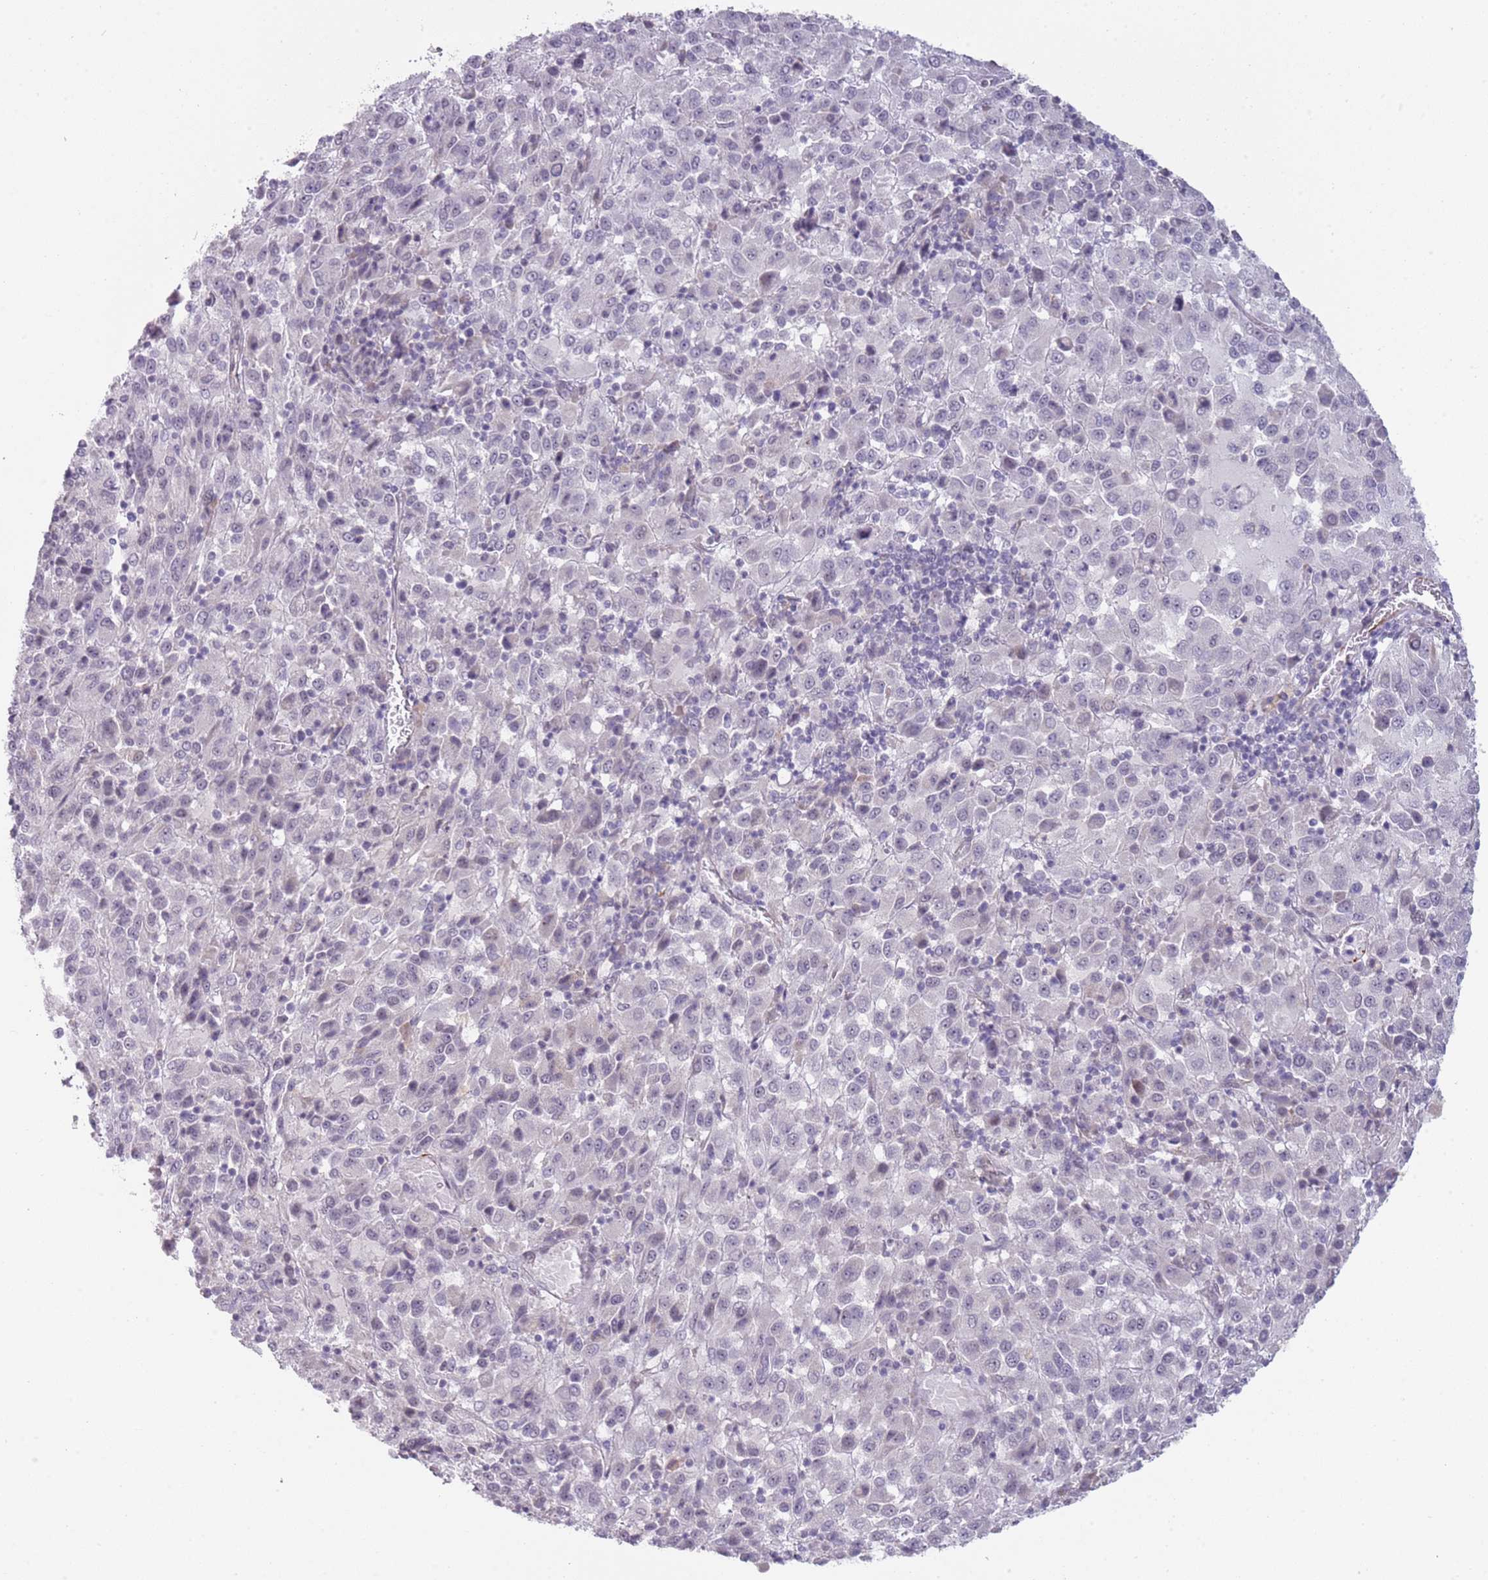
{"staining": {"intensity": "negative", "quantity": "none", "location": "none"}, "tissue": "melanoma", "cell_type": "Tumor cells", "image_type": "cancer", "snomed": [{"axis": "morphology", "description": "Malignant melanoma, Metastatic site"}, {"axis": "topography", "description": "Lung"}], "caption": "A high-resolution histopathology image shows immunohistochemistry staining of melanoma, which displays no significant positivity in tumor cells.", "gene": "NBPF3", "patient": {"sex": "male", "age": 64}}